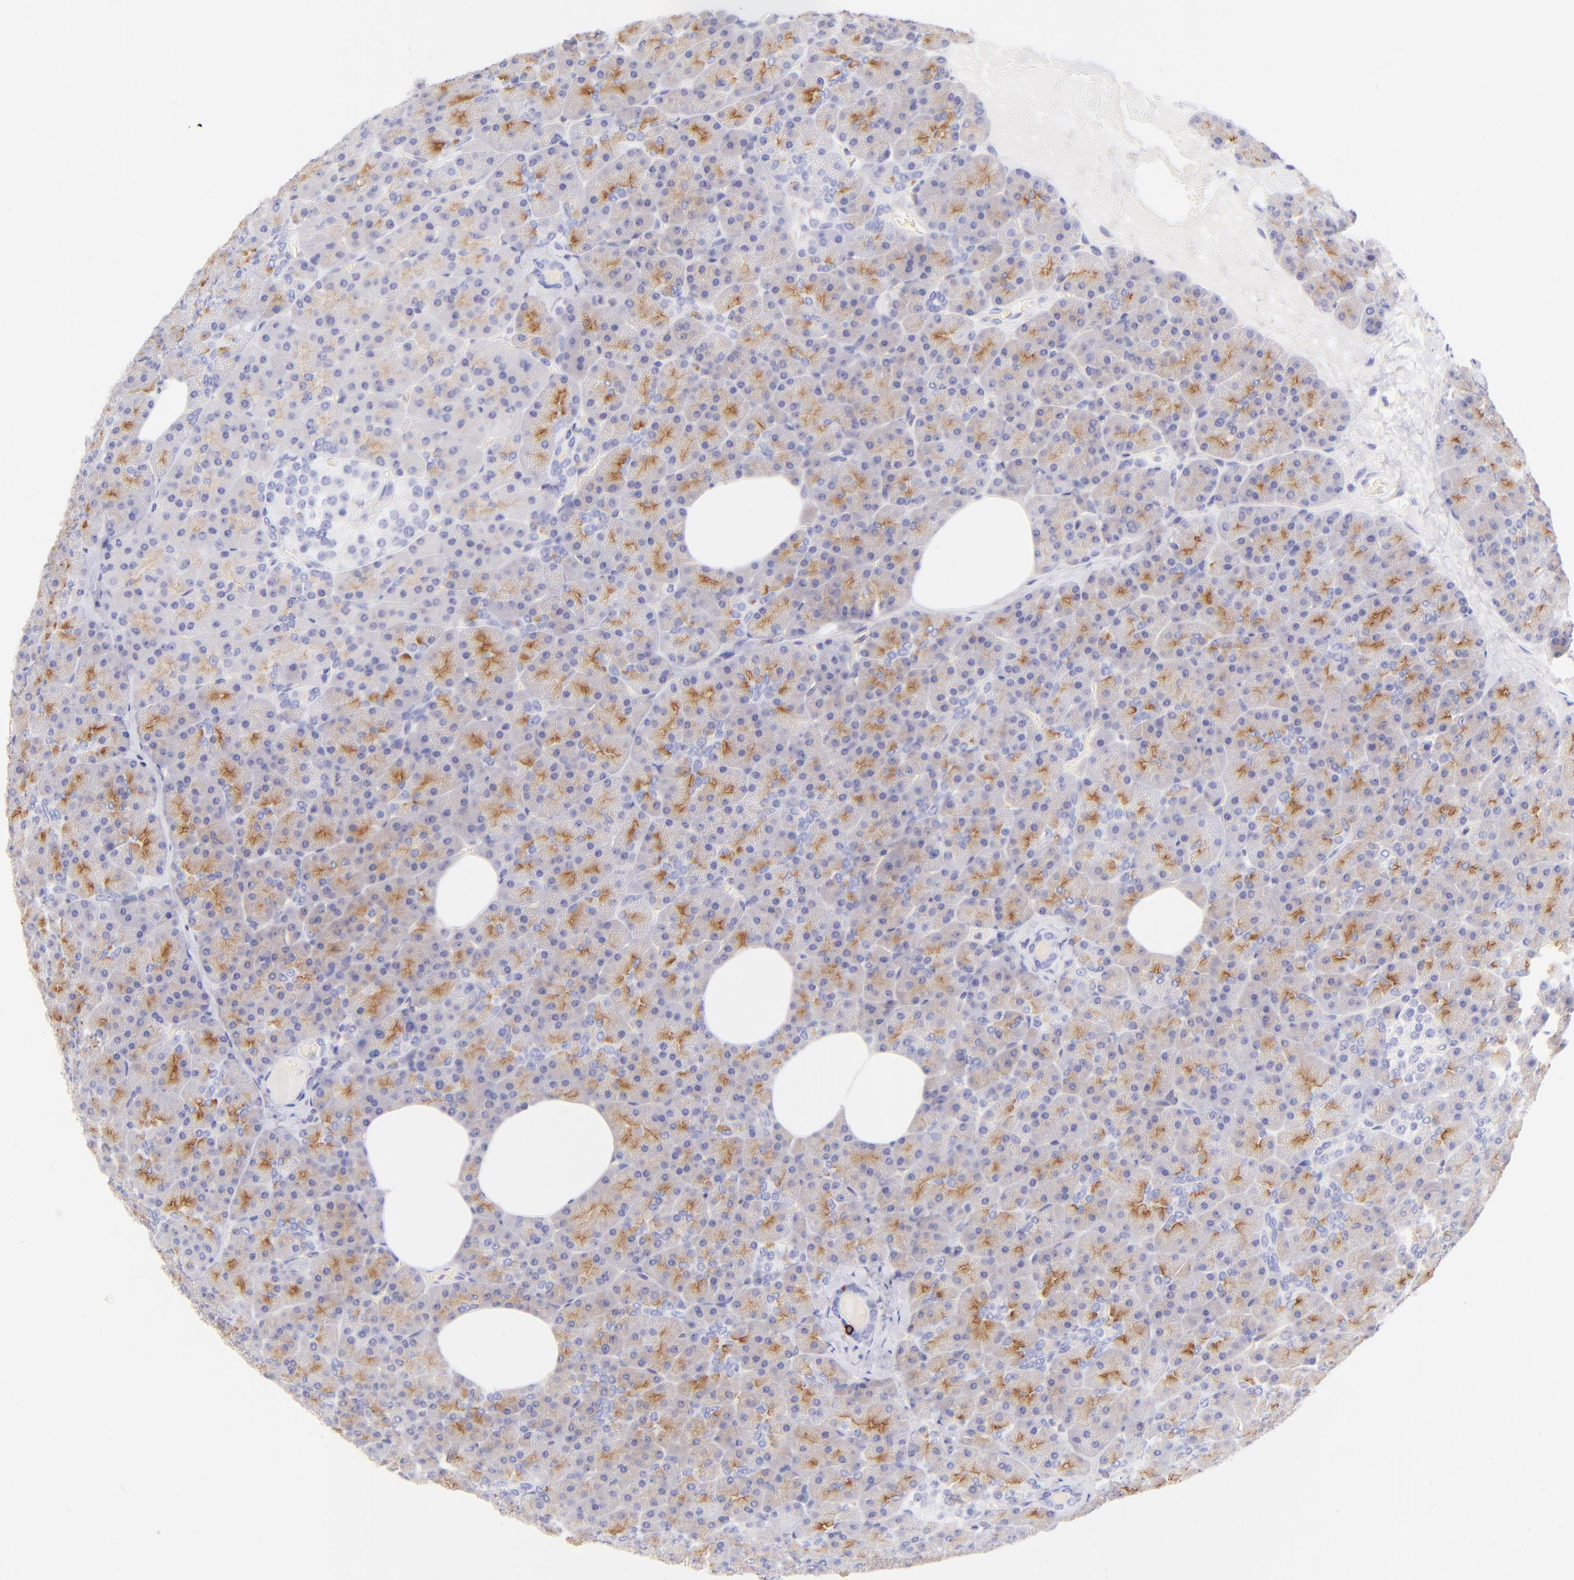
{"staining": {"intensity": "moderate", "quantity": ">75%", "location": "cytoplasmic/membranous"}, "tissue": "pancreas", "cell_type": "Exocrine glandular cells", "image_type": "normal", "snomed": [{"axis": "morphology", "description": "Normal tissue, NOS"}, {"axis": "topography", "description": "Pancreas"}], "caption": "Pancreas stained with DAB (3,3'-diaminobenzidine) immunohistochemistry (IHC) demonstrates medium levels of moderate cytoplasmic/membranous expression in approximately >75% of exocrine glandular cells. The staining was performed using DAB (3,3'-diaminobenzidine), with brown indicating positive protein expression. Nuclei are stained blue with hematoxylin.", "gene": "IRAG2", "patient": {"sex": "female", "age": 35}}